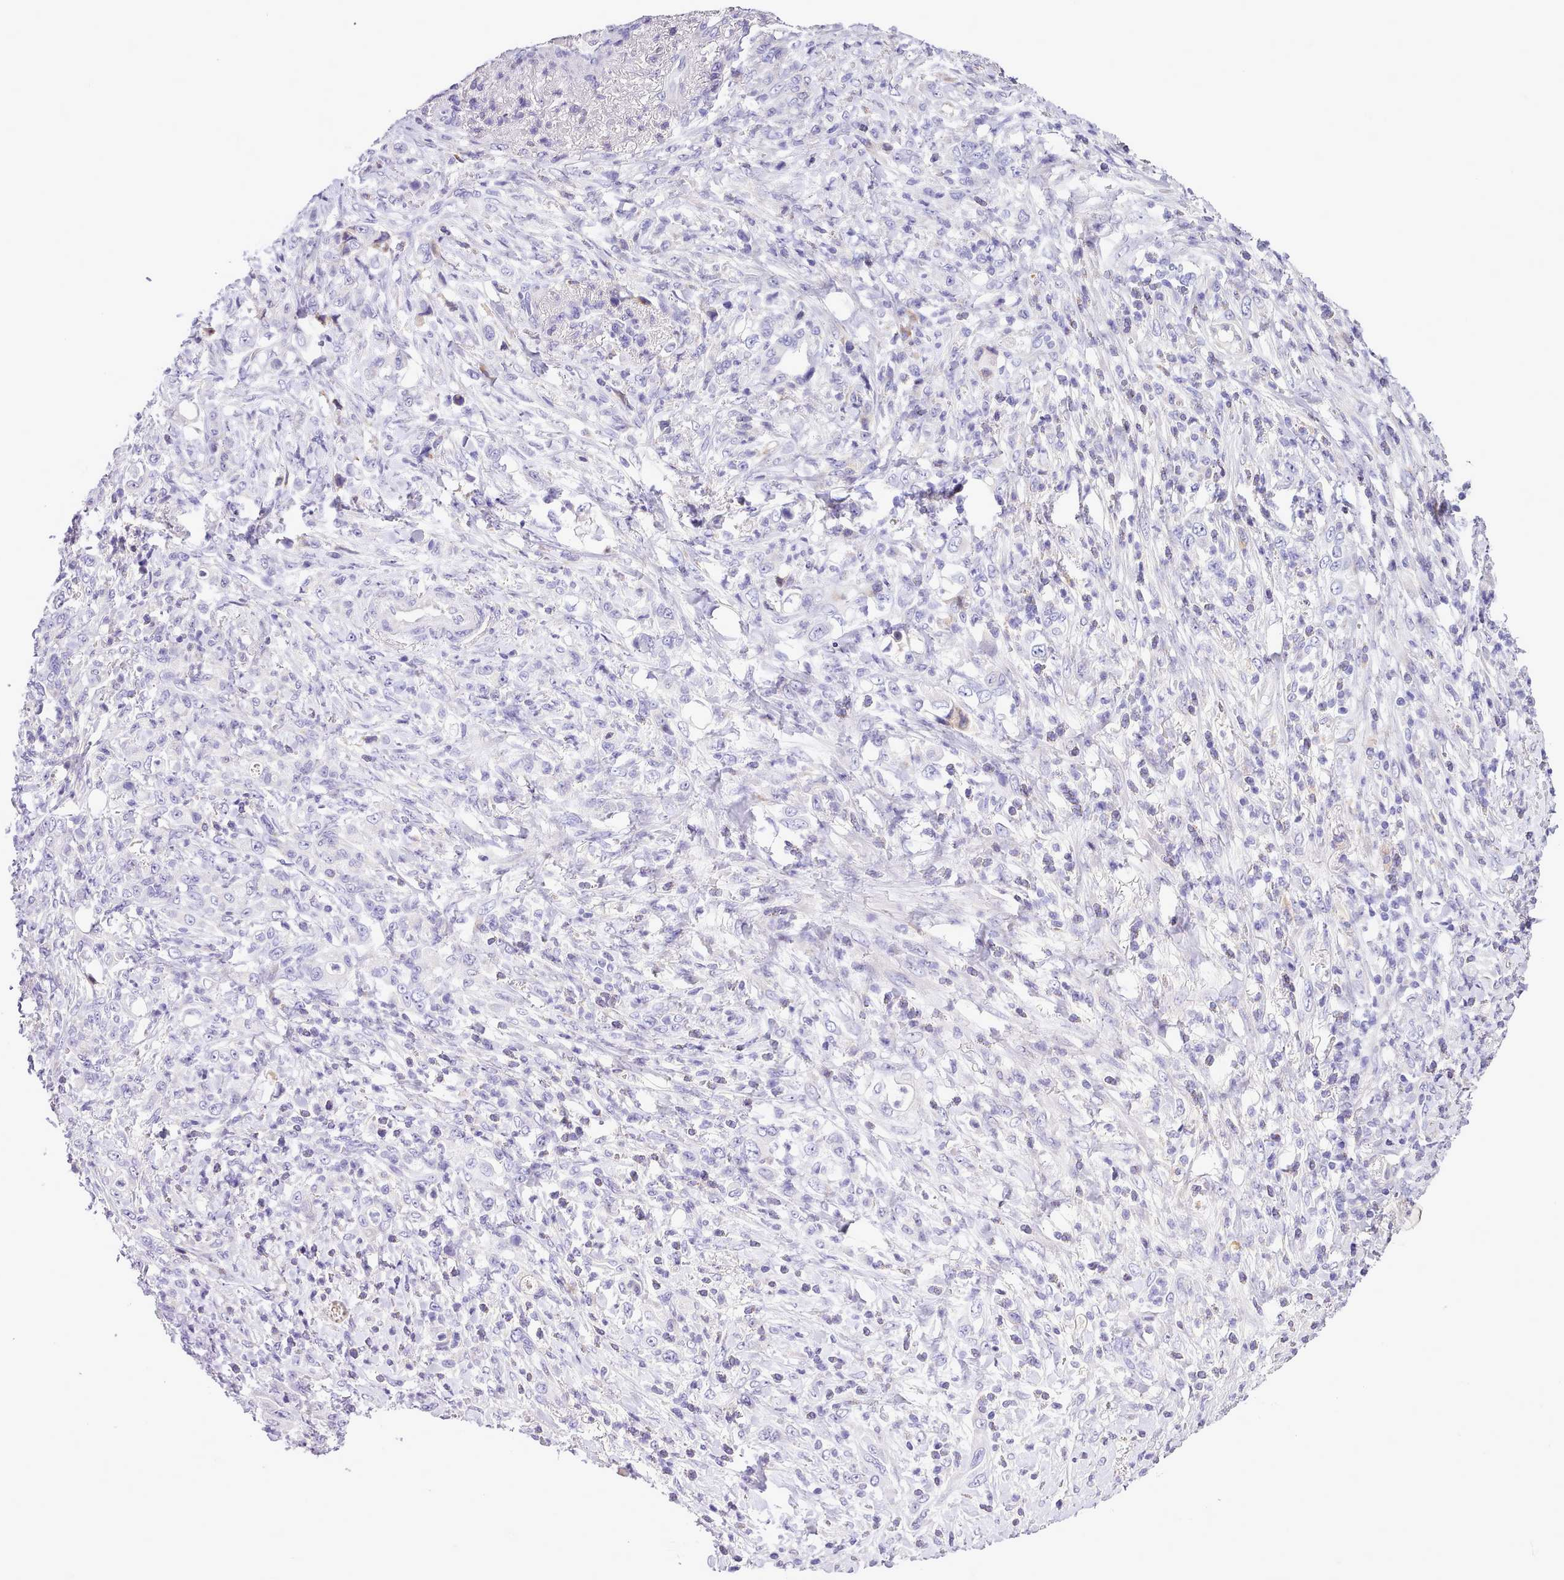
{"staining": {"intensity": "negative", "quantity": "none", "location": "none"}, "tissue": "stomach cancer", "cell_type": "Tumor cells", "image_type": "cancer", "snomed": [{"axis": "morphology", "description": "Normal tissue, NOS"}, {"axis": "morphology", "description": "Adenocarcinoma, NOS"}, {"axis": "topography", "description": "Stomach"}], "caption": "Photomicrograph shows no significant protein expression in tumor cells of adenocarcinoma (stomach). (Brightfield microscopy of DAB immunohistochemistry (IHC) at high magnification).", "gene": "FAM83E", "patient": {"sex": "female", "age": 79}}